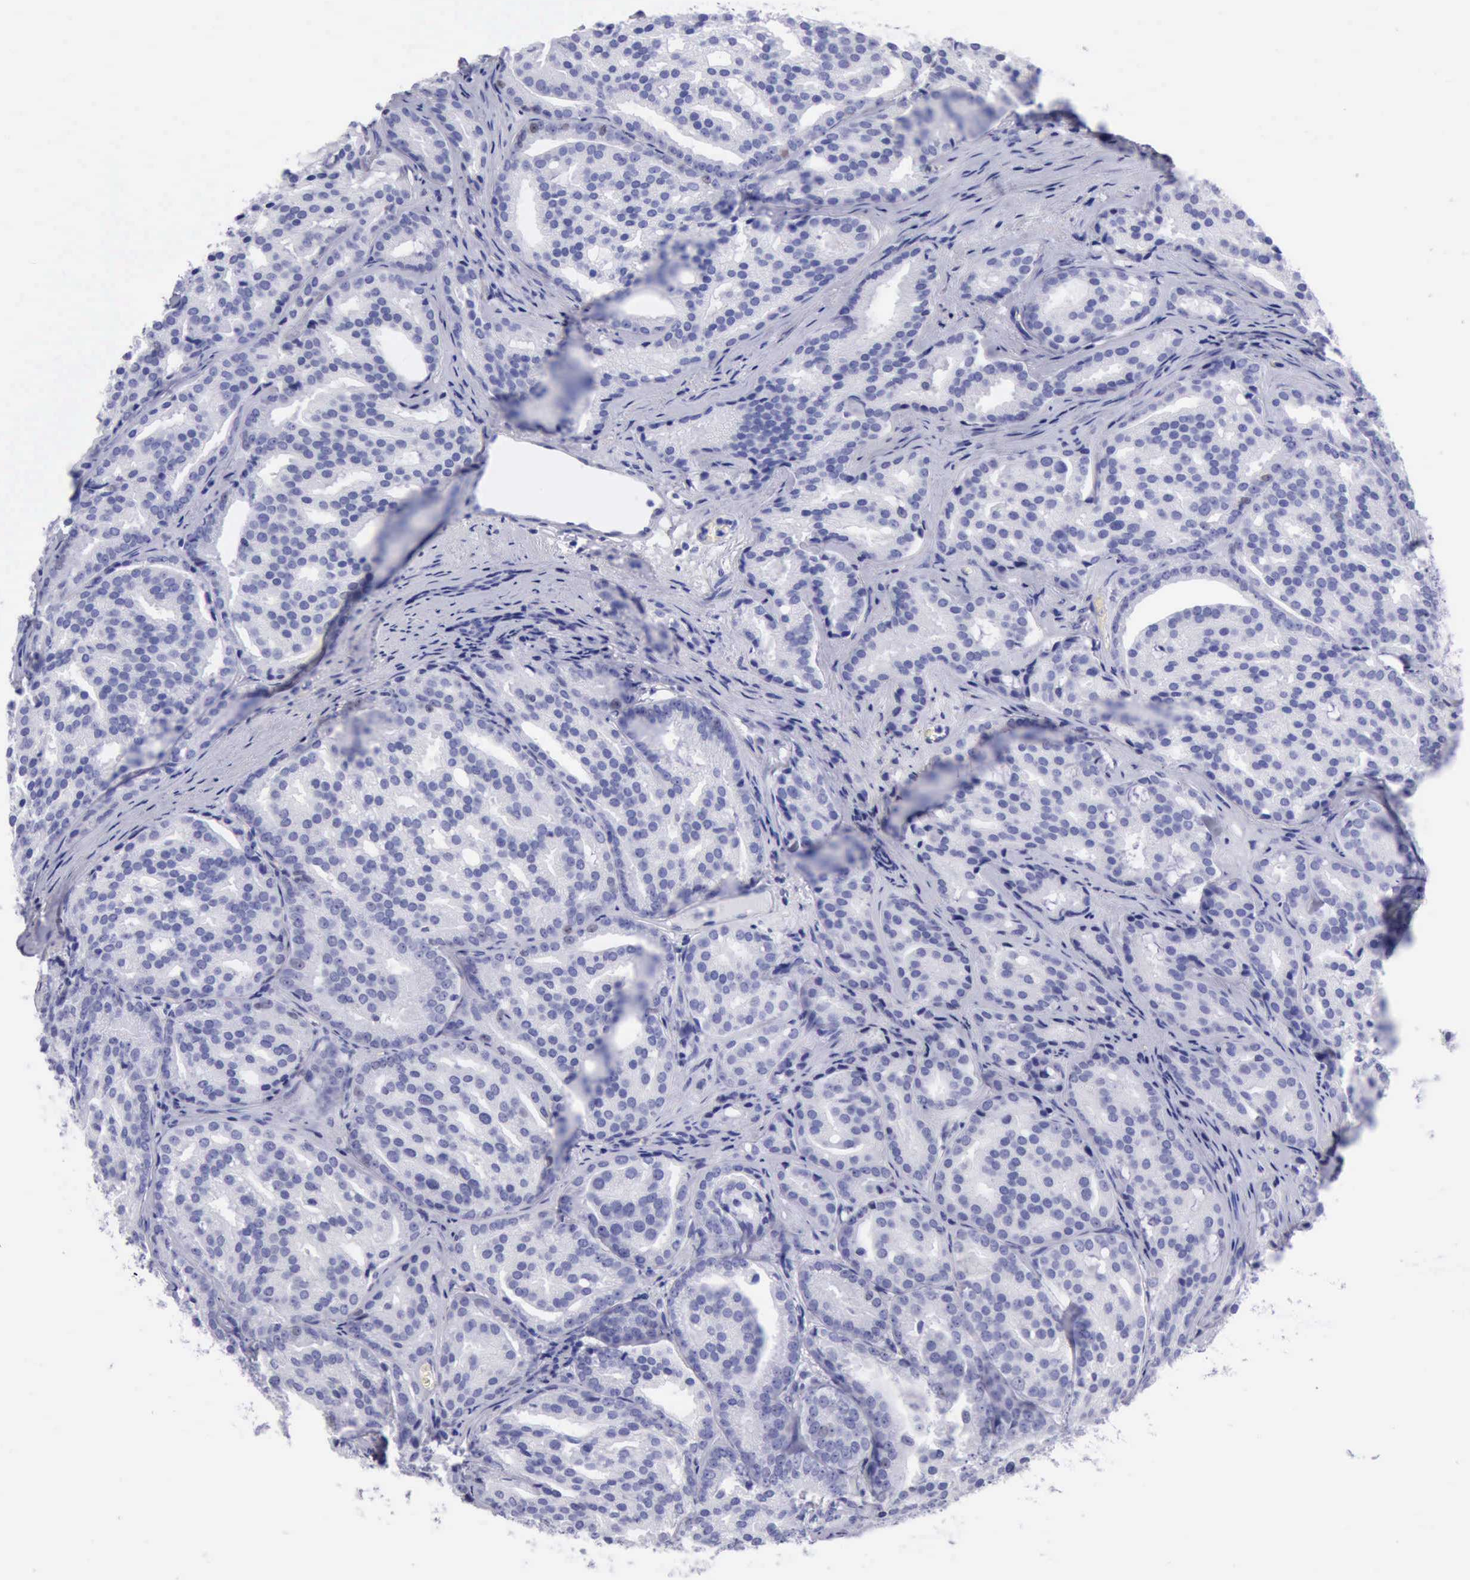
{"staining": {"intensity": "moderate", "quantity": "<25%", "location": "nuclear"}, "tissue": "prostate cancer", "cell_type": "Tumor cells", "image_type": "cancer", "snomed": [{"axis": "morphology", "description": "Adenocarcinoma, High grade"}, {"axis": "topography", "description": "Prostate"}], "caption": "Approximately <25% of tumor cells in human prostate high-grade adenocarcinoma display moderate nuclear protein expression as visualized by brown immunohistochemical staining.", "gene": "MCM2", "patient": {"sex": "male", "age": 64}}